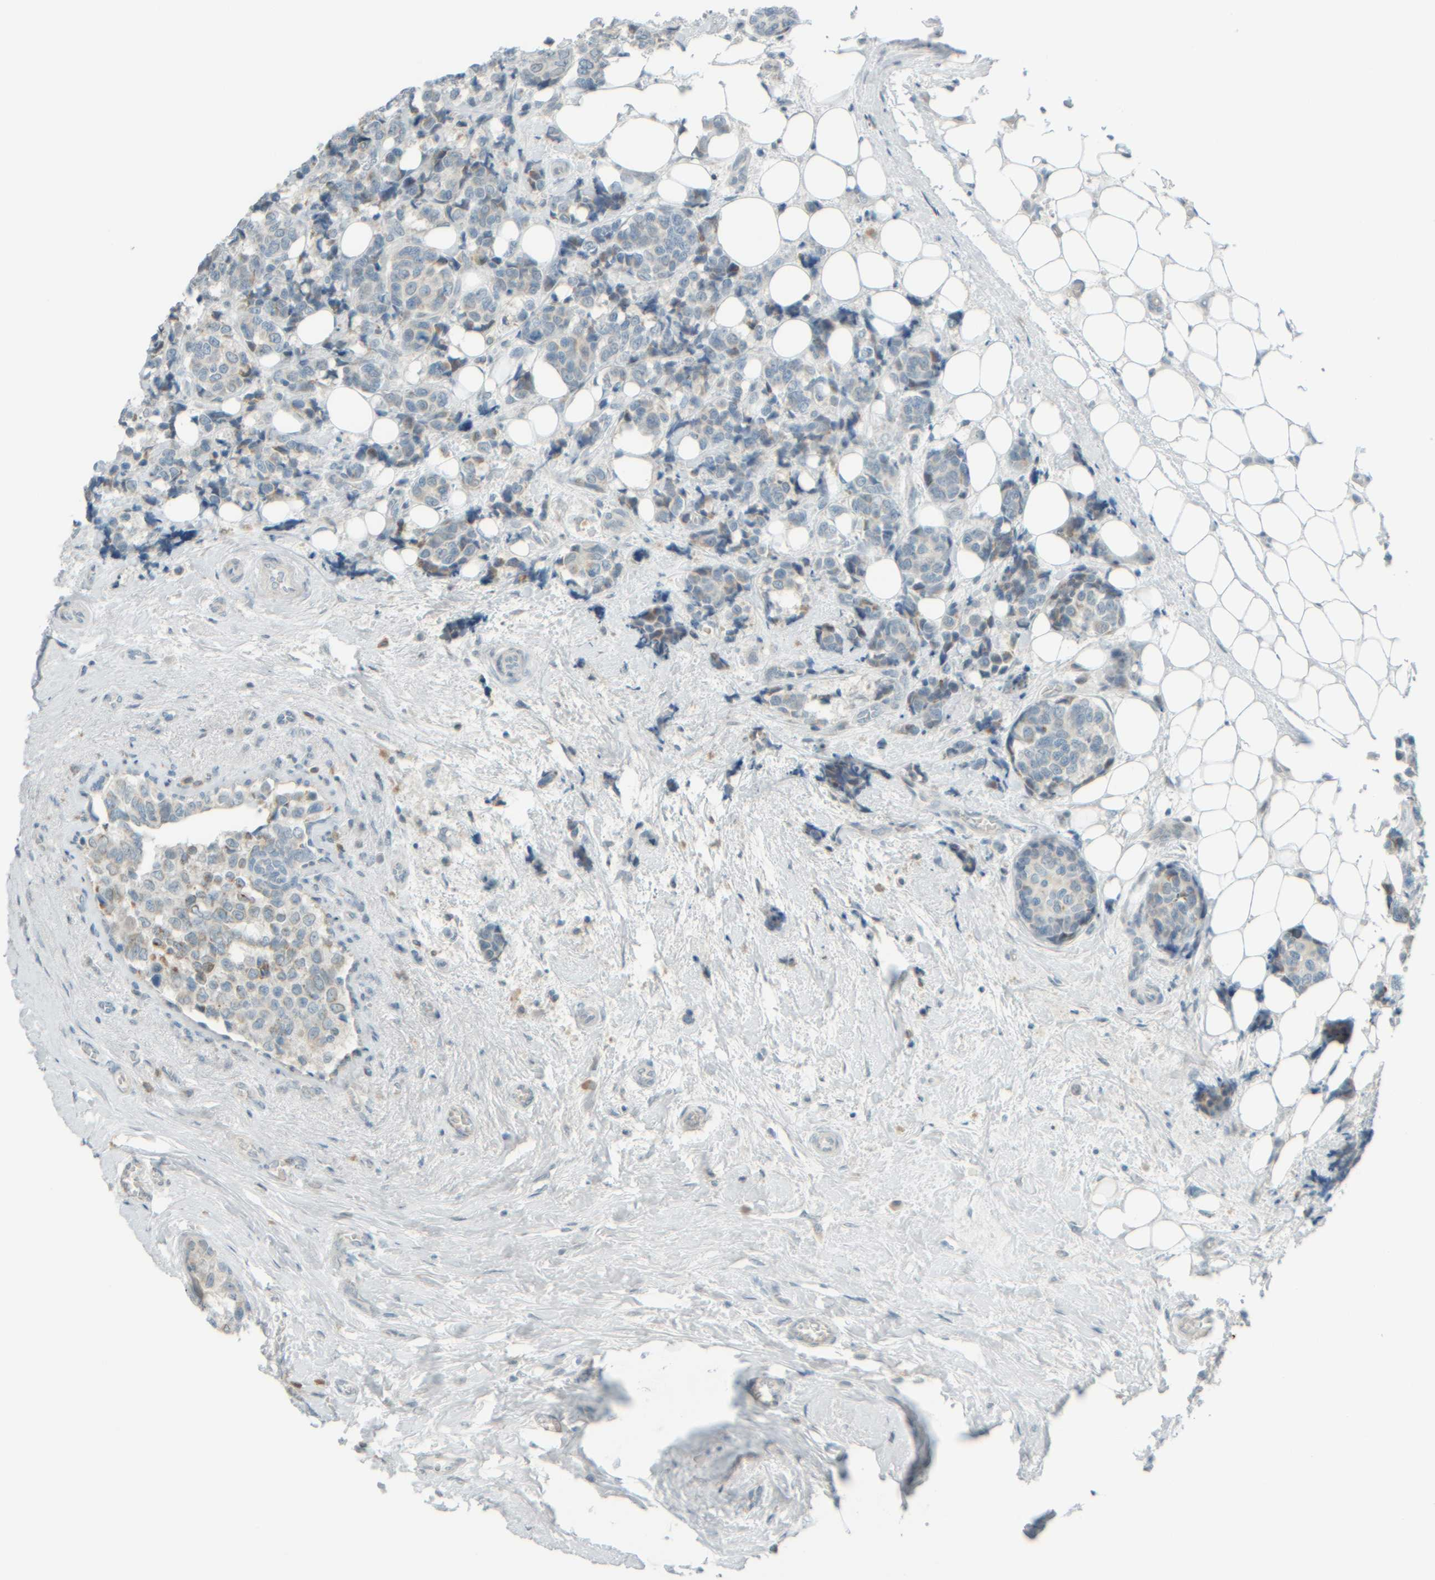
{"staining": {"intensity": "weak", "quantity": "<25%", "location": "cytoplasmic/membranous"}, "tissue": "breast cancer", "cell_type": "Tumor cells", "image_type": "cancer", "snomed": [{"axis": "morphology", "description": "Normal tissue, NOS"}, {"axis": "morphology", "description": "Duct carcinoma"}, {"axis": "topography", "description": "Breast"}], "caption": "The immunohistochemistry micrograph has no significant positivity in tumor cells of breast cancer (invasive ductal carcinoma) tissue.", "gene": "PTGES3L-AARSD1", "patient": {"sex": "female", "age": 43}}